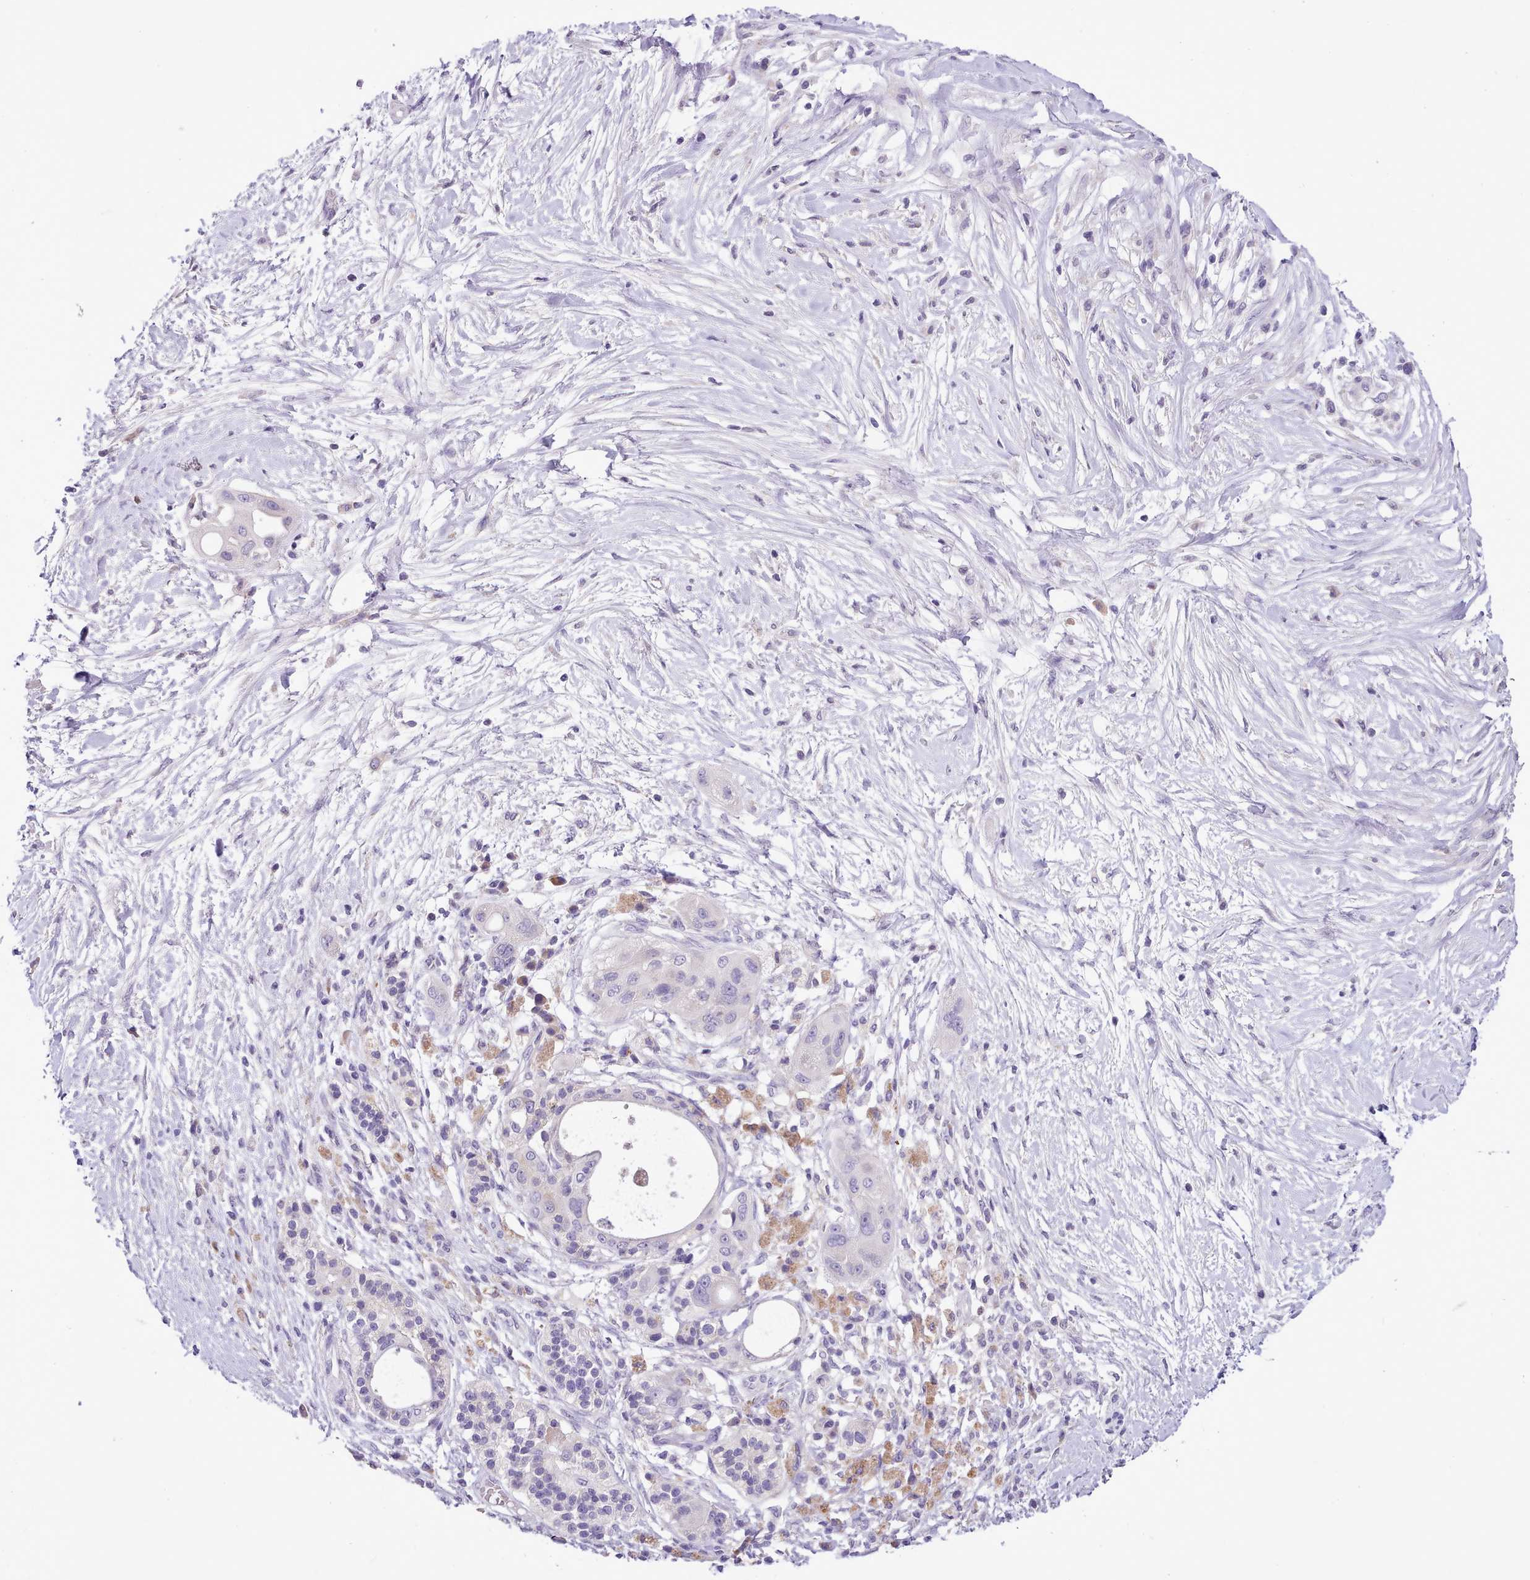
{"staining": {"intensity": "negative", "quantity": "none", "location": "none"}, "tissue": "pancreatic cancer", "cell_type": "Tumor cells", "image_type": "cancer", "snomed": [{"axis": "morphology", "description": "Adenocarcinoma, NOS"}, {"axis": "topography", "description": "Pancreas"}], "caption": "DAB (3,3'-diaminobenzidine) immunohistochemical staining of human adenocarcinoma (pancreatic) reveals no significant staining in tumor cells.", "gene": "FAM83E", "patient": {"sex": "male", "age": 68}}